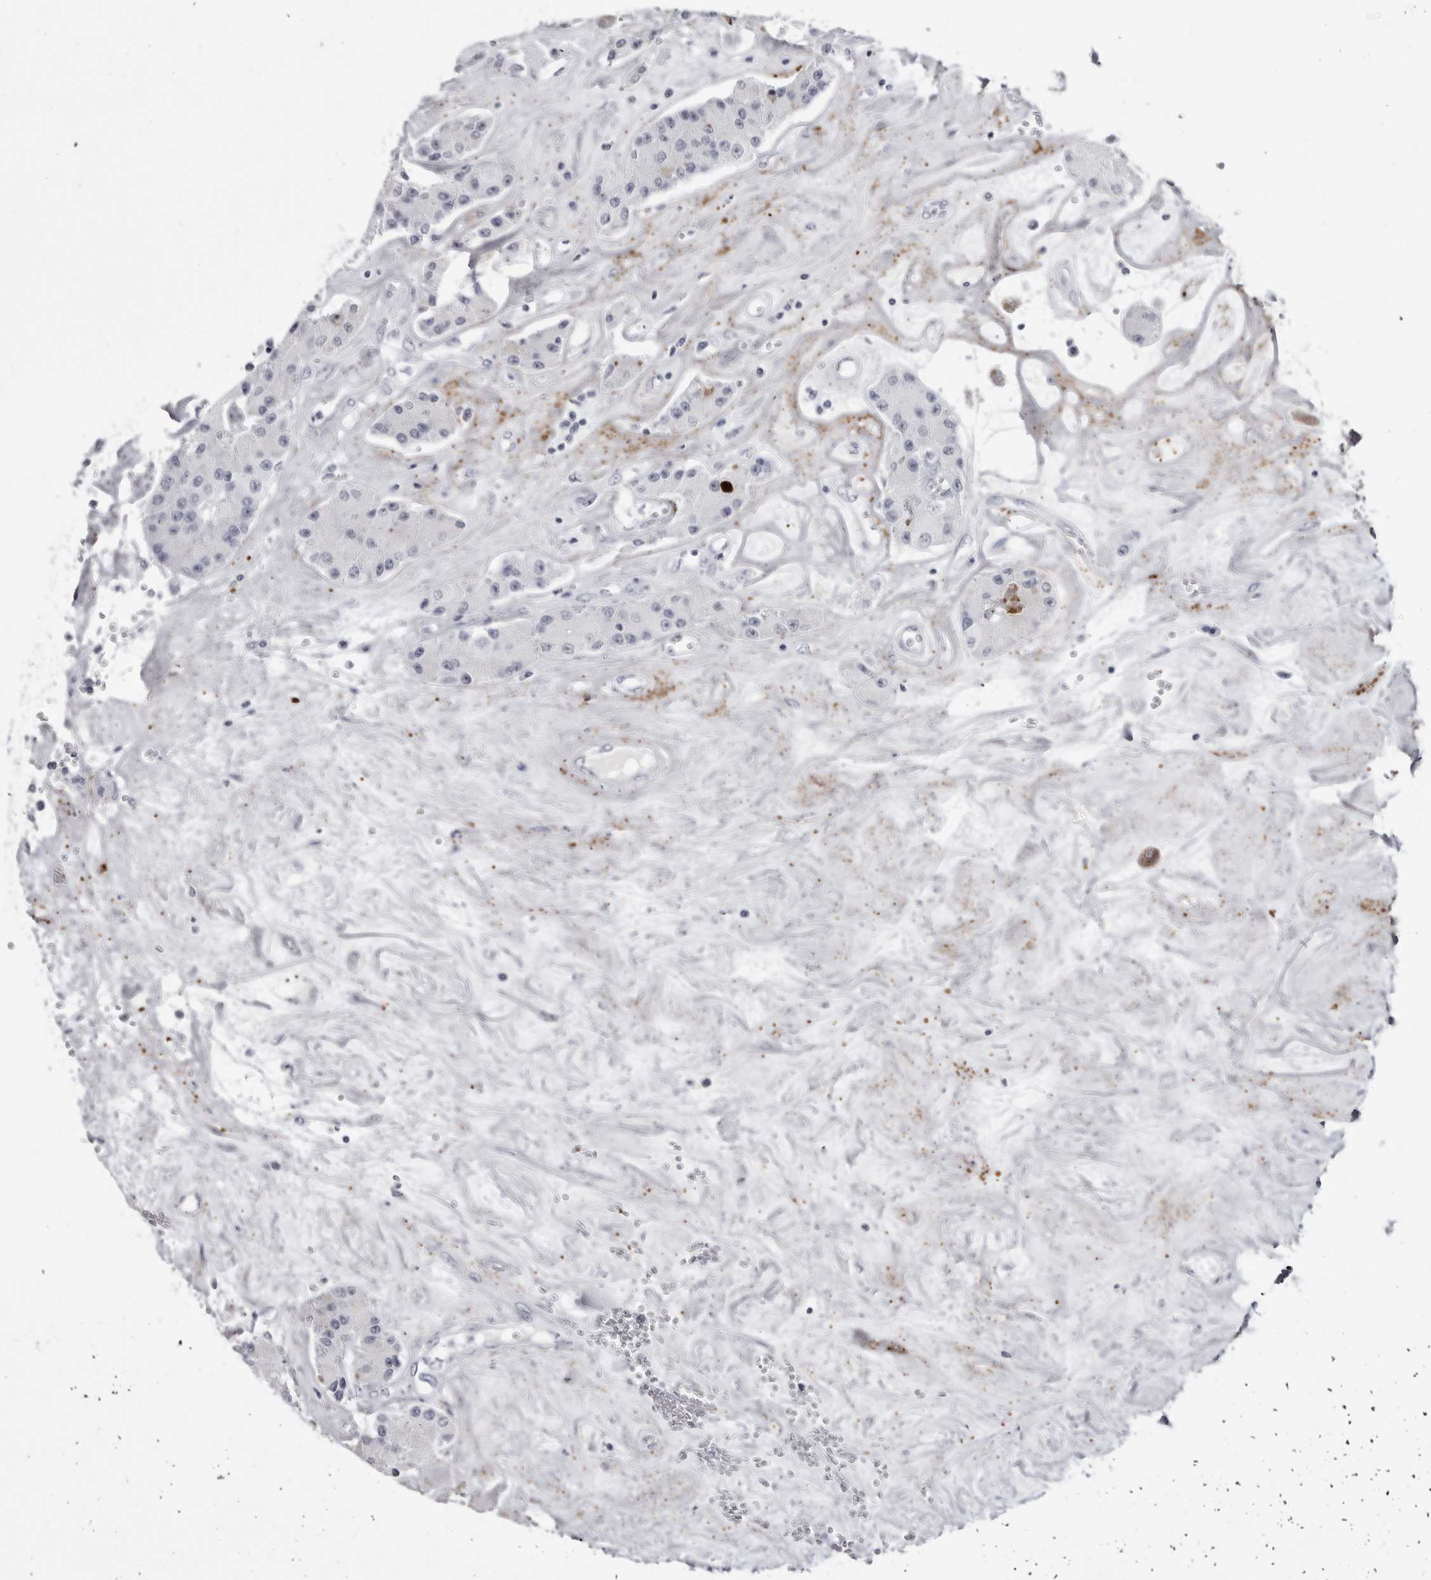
{"staining": {"intensity": "negative", "quantity": "none", "location": "none"}, "tissue": "carcinoid", "cell_type": "Tumor cells", "image_type": "cancer", "snomed": [{"axis": "morphology", "description": "Carcinoid, malignant, NOS"}, {"axis": "topography", "description": "Pancreas"}], "caption": "IHC micrograph of neoplastic tissue: carcinoid (malignant) stained with DAB (3,3'-diaminobenzidine) displays no significant protein positivity in tumor cells.", "gene": "COL26A1", "patient": {"sex": "male", "age": 41}}